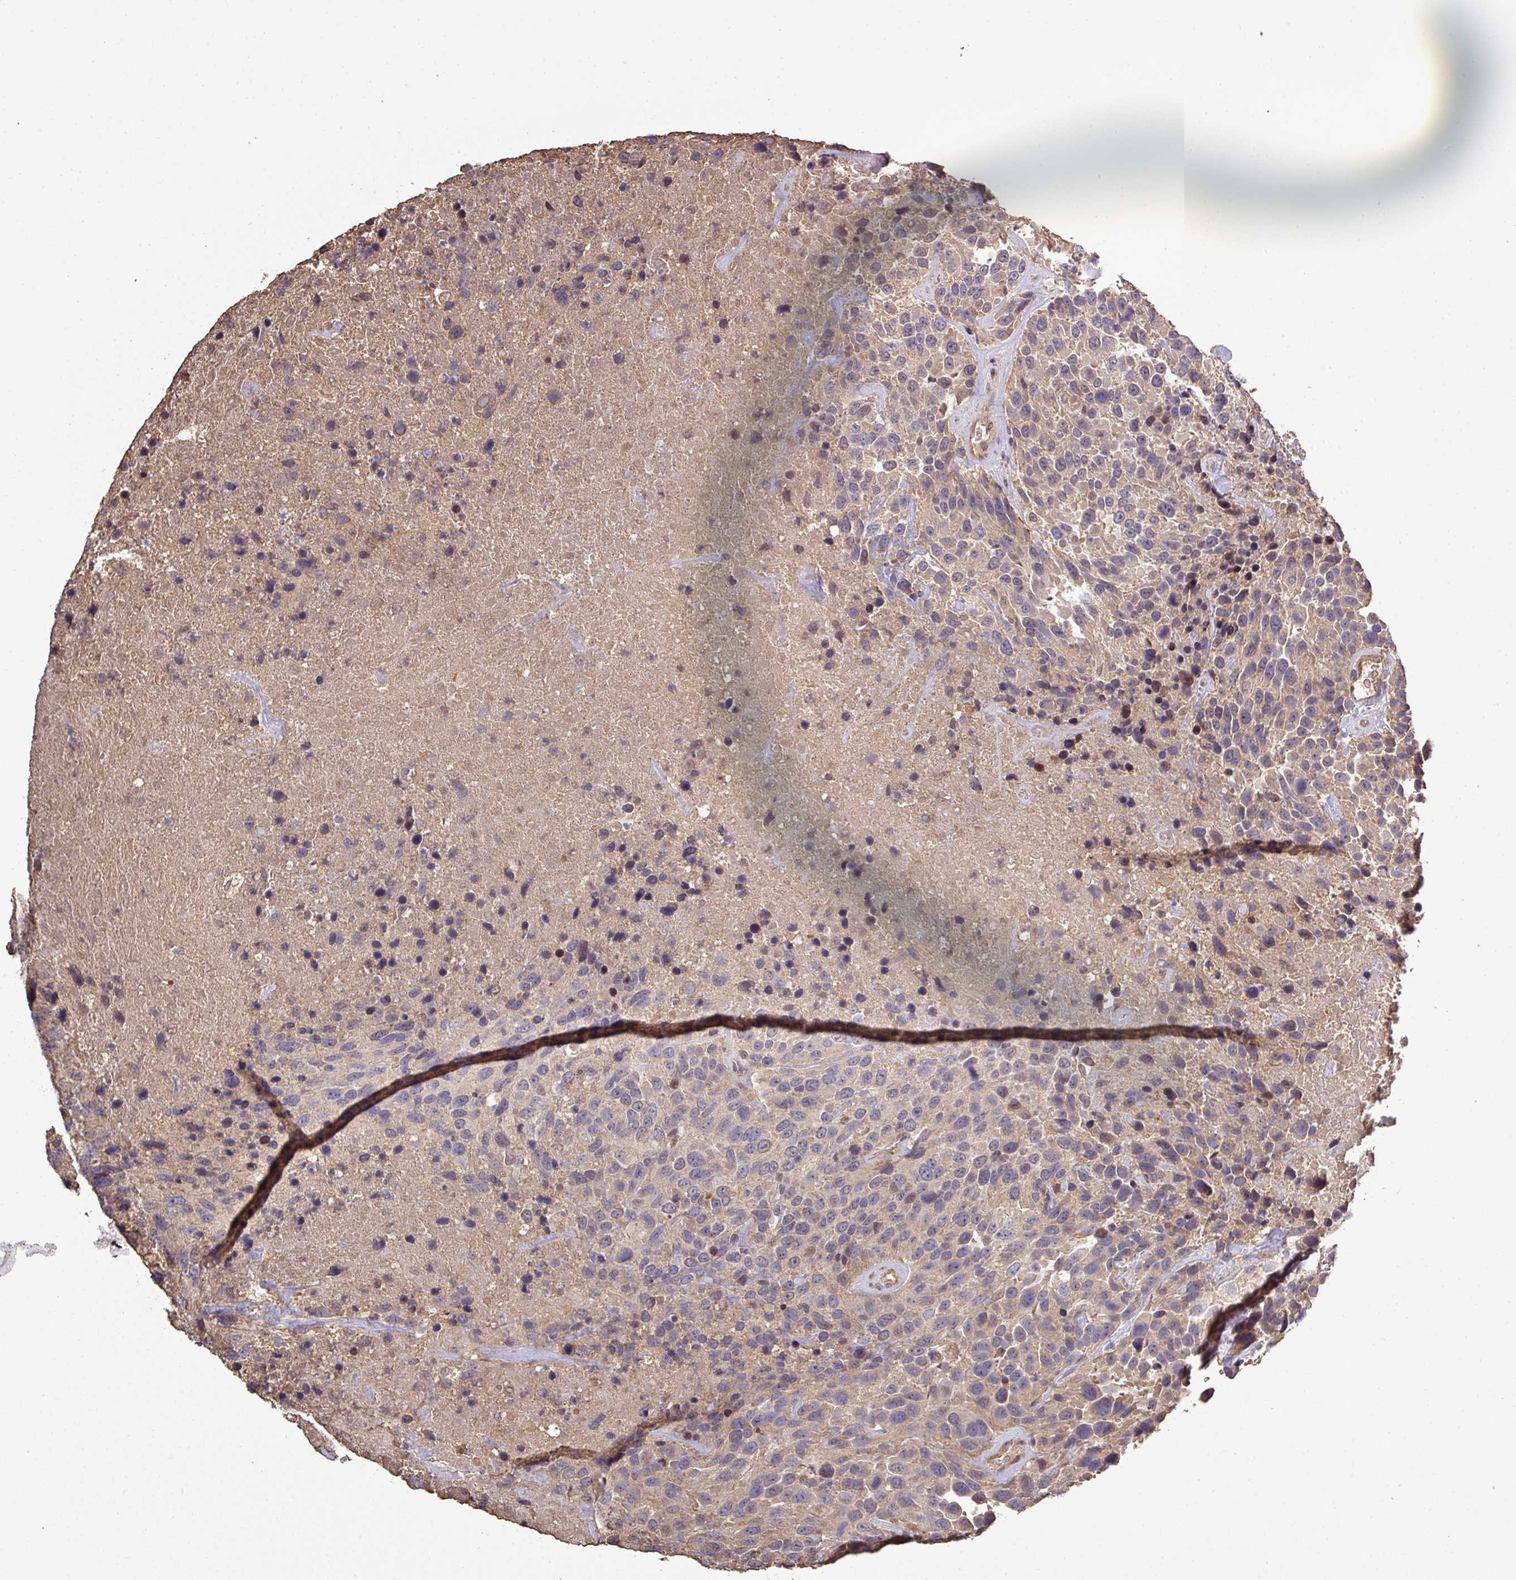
{"staining": {"intensity": "weak", "quantity": "25%-75%", "location": "cytoplasmic/membranous"}, "tissue": "urothelial cancer", "cell_type": "Tumor cells", "image_type": "cancer", "snomed": [{"axis": "morphology", "description": "Urothelial carcinoma, High grade"}, {"axis": "topography", "description": "Urinary bladder"}], "caption": "Tumor cells demonstrate weak cytoplasmic/membranous staining in approximately 25%-75% of cells in urothelial carcinoma (high-grade).", "gene": "ISLR", "patient": {"sex": "female", "age": 70}}